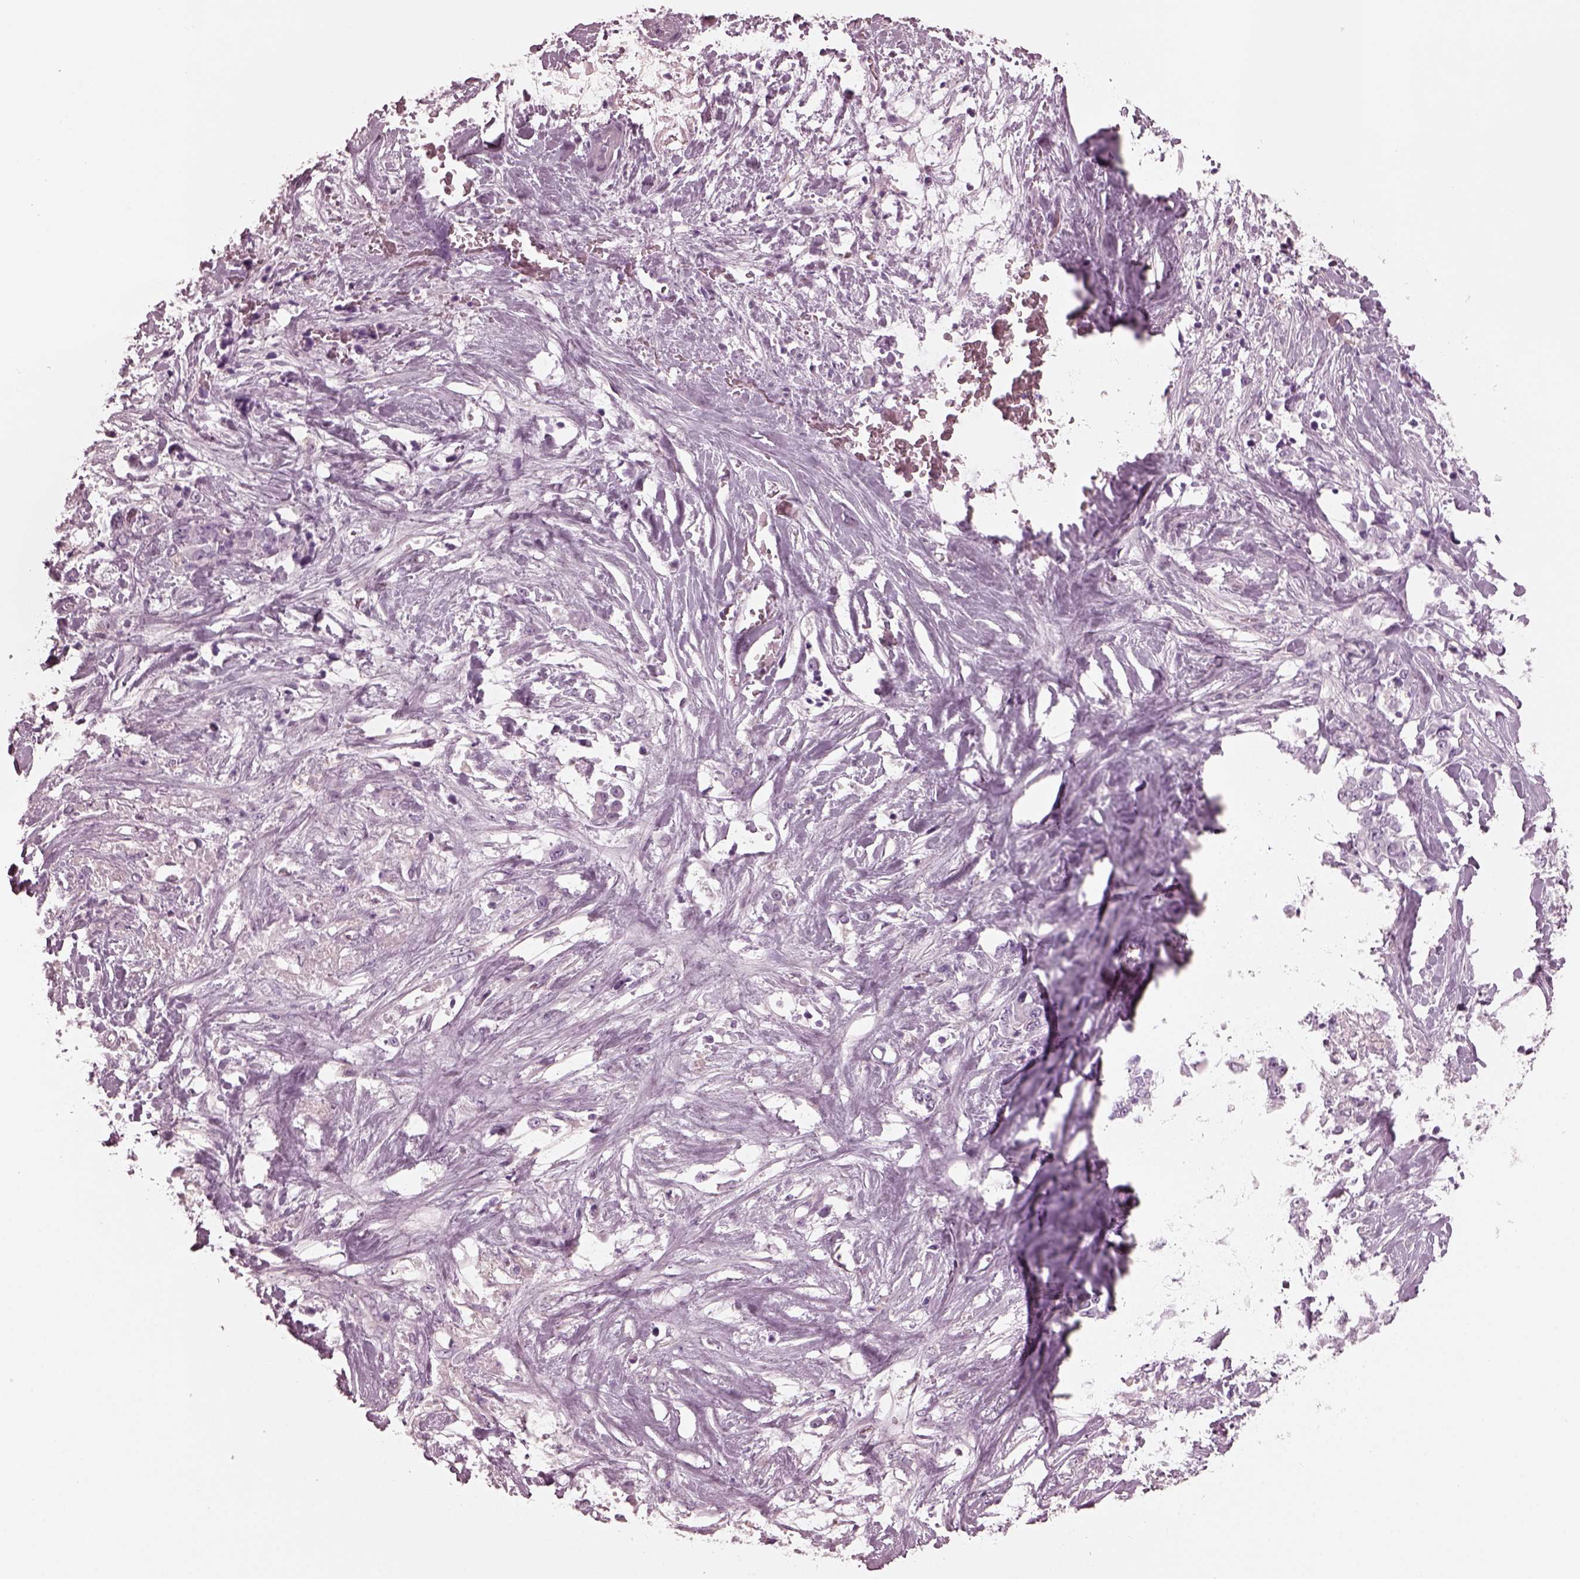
{"staining": {"intensity": "negative", "quantity": "none", "location": "none"}, "tissue": "stomach cancer", "cell_type": "Tumor cells", "image_type": "cancer", "snomed": [{"axis": "morphology", "description": "Adenocarcinoma, NOS"}, {"axis": "topography", "description": "Stomach"}], "caption": "This histopathology image is of stomach cancer (adenocarcinoma) stained with immunohistochemistry to label a protein in brown with the nuclei are counter-stained blue. There is no staining in tumor cells.", "gene": "CGA", "patient": {"sex": "female", "age": 76}}